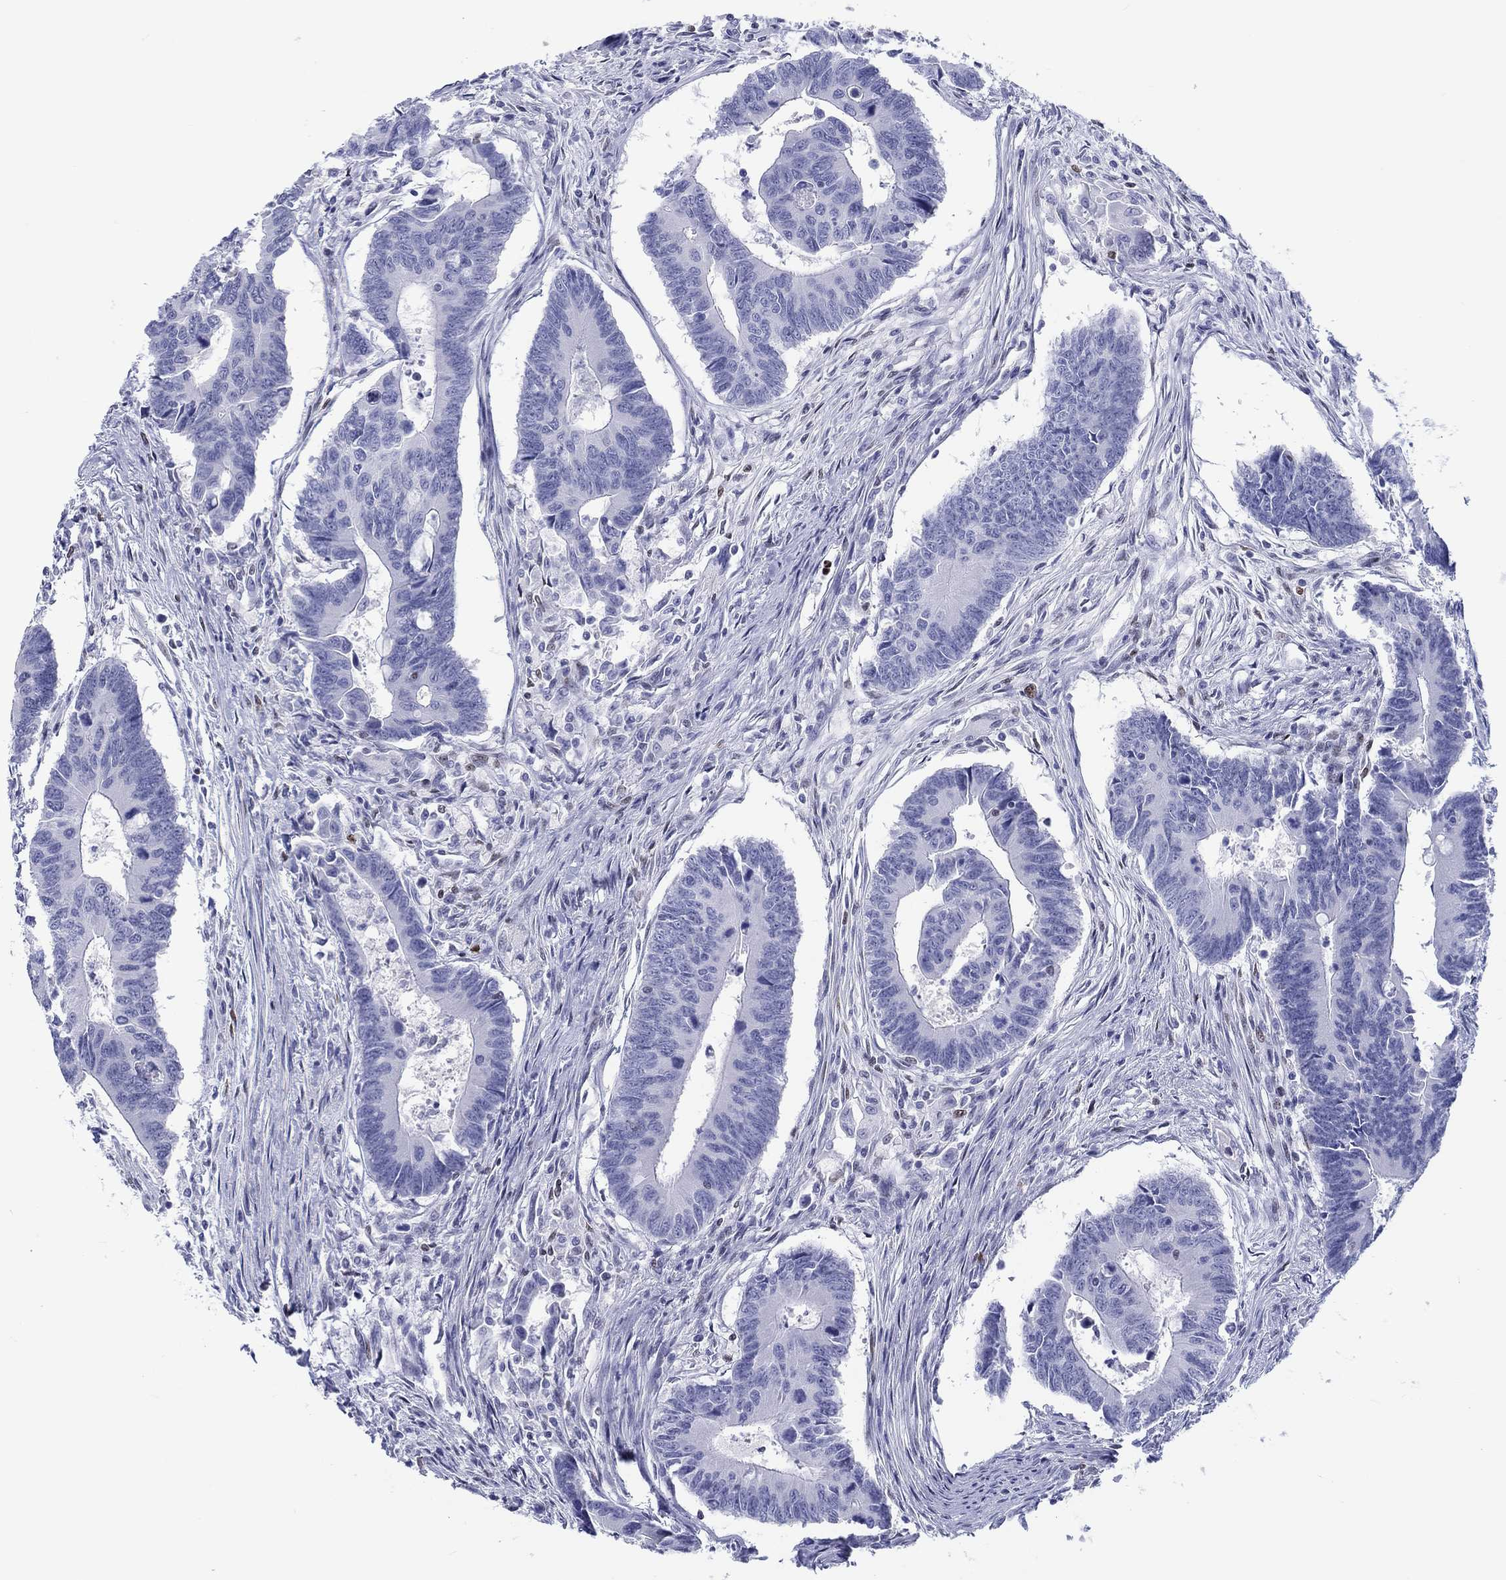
{"staining": {"intensity": "negative", "quantity": "none", "location": "none"}, "tissue": "colorectal cancer", "cell_type": "Tumor cells", "image_type": "cancer", "snomed": [{"axis": "morphology", "description": "Adenocarcinoma, NOS"}, {"axis": "topography", "description": "Rectum"}], "caption": "Protein analysis of colorectal adenocarcinoma shows no significant staining in tumor cells. (Stains: DAB IHC with hematoxylin counter stain, Microscopy: brightfield microscopy at high magnification).", "gene": "H1-1", "patient": {"sex": "male", "age": 67}}